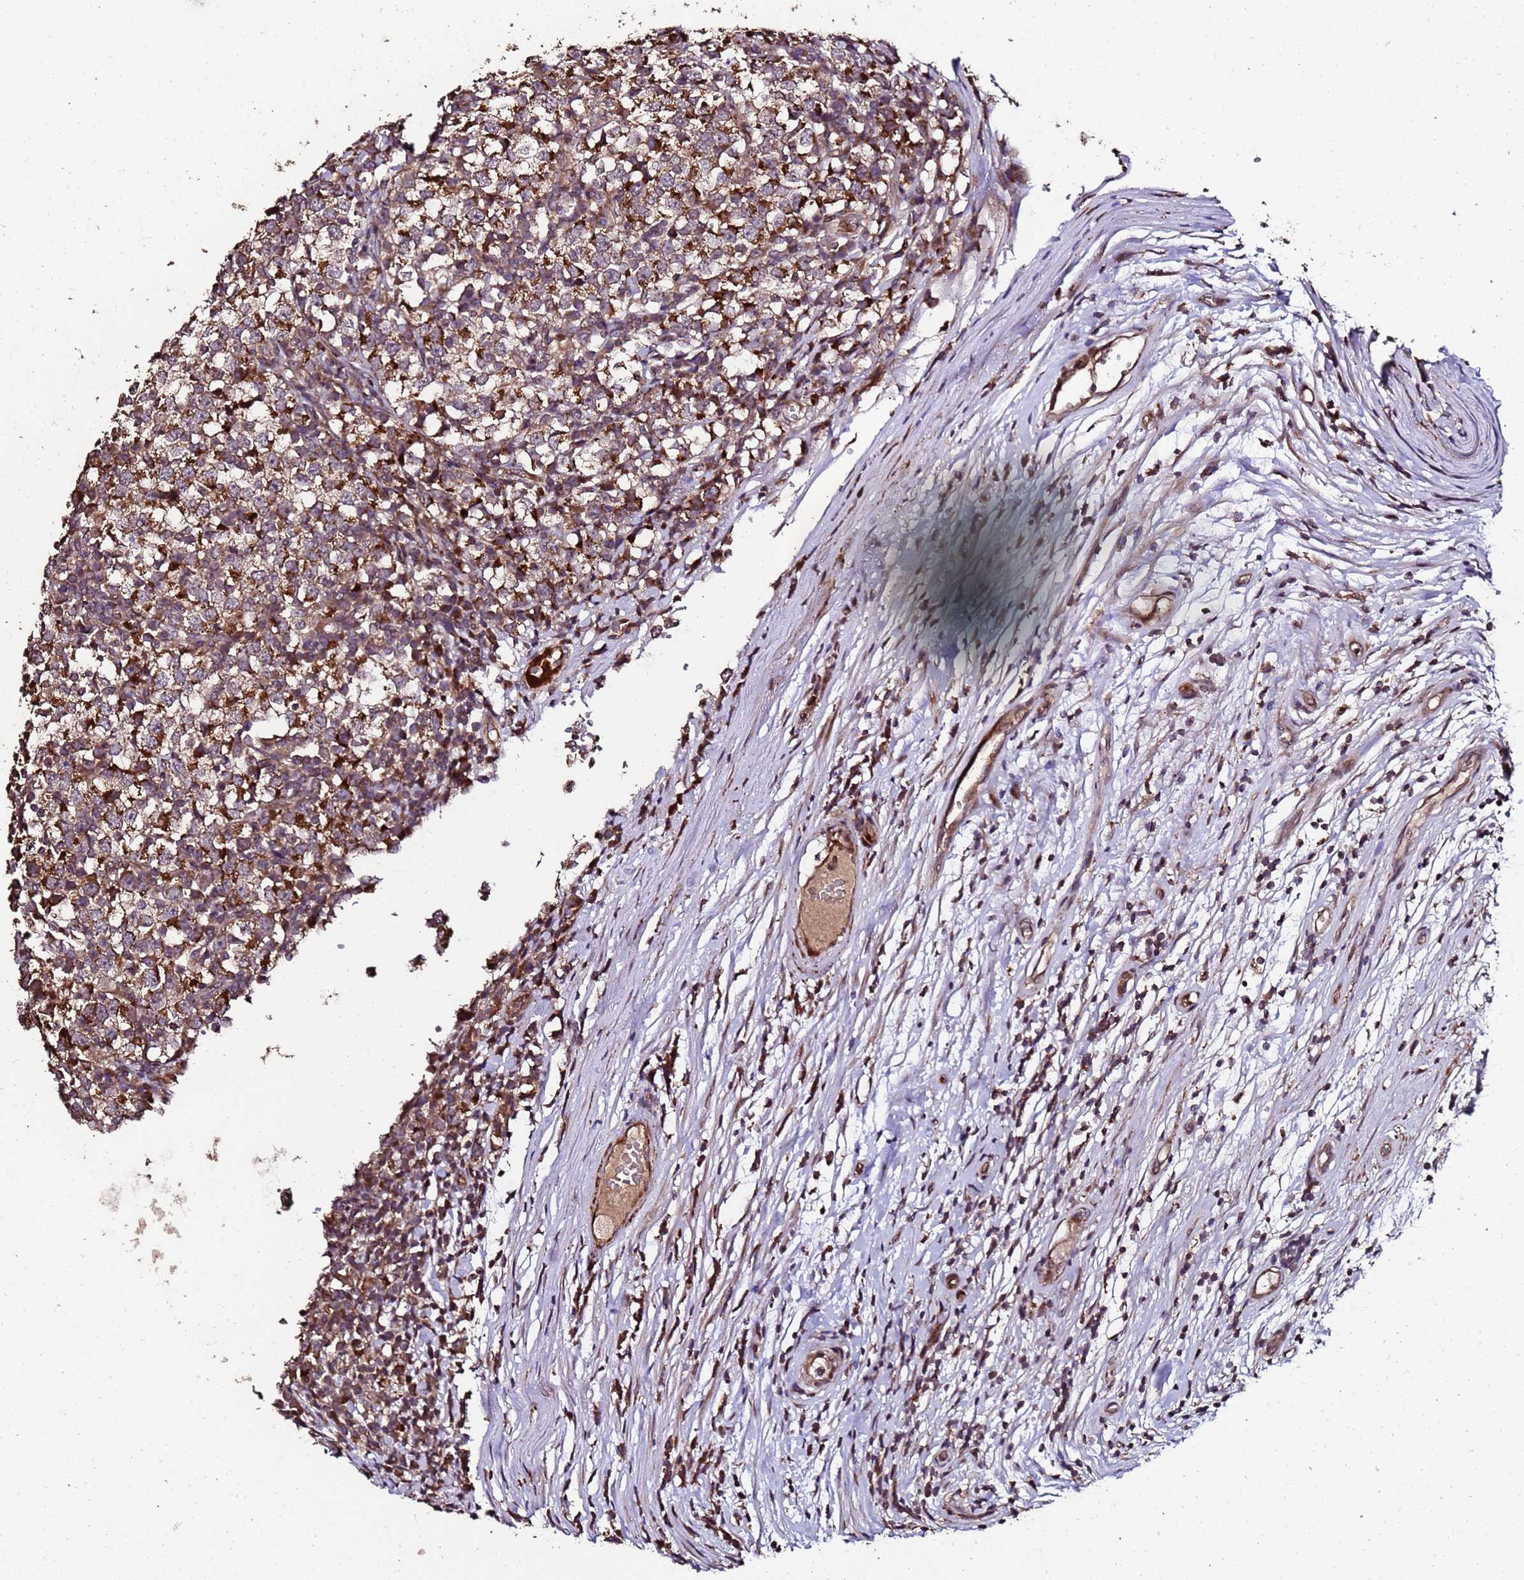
{"staining": {"intensity": "moderate", "quantity": ">75%", "location": "cytoplasmic/membranous"}, "tissue": "testis cancer", "cell_type": "Tumor cells", "image_type": "cancer", "snomed": [{"axis": "morphology", "description": "Seminoma, NOS"}, {"axis": "topography", "description": "Testis"}], "caption": "Testis cancer (seminoma) was stained to show a protein in brown. There is medium levels of moderate cytoplasmic/membranous positivity in about >75% of tumor cells.", "gene": "PRODH", "patient": {"sex": "male", "age": 65}}